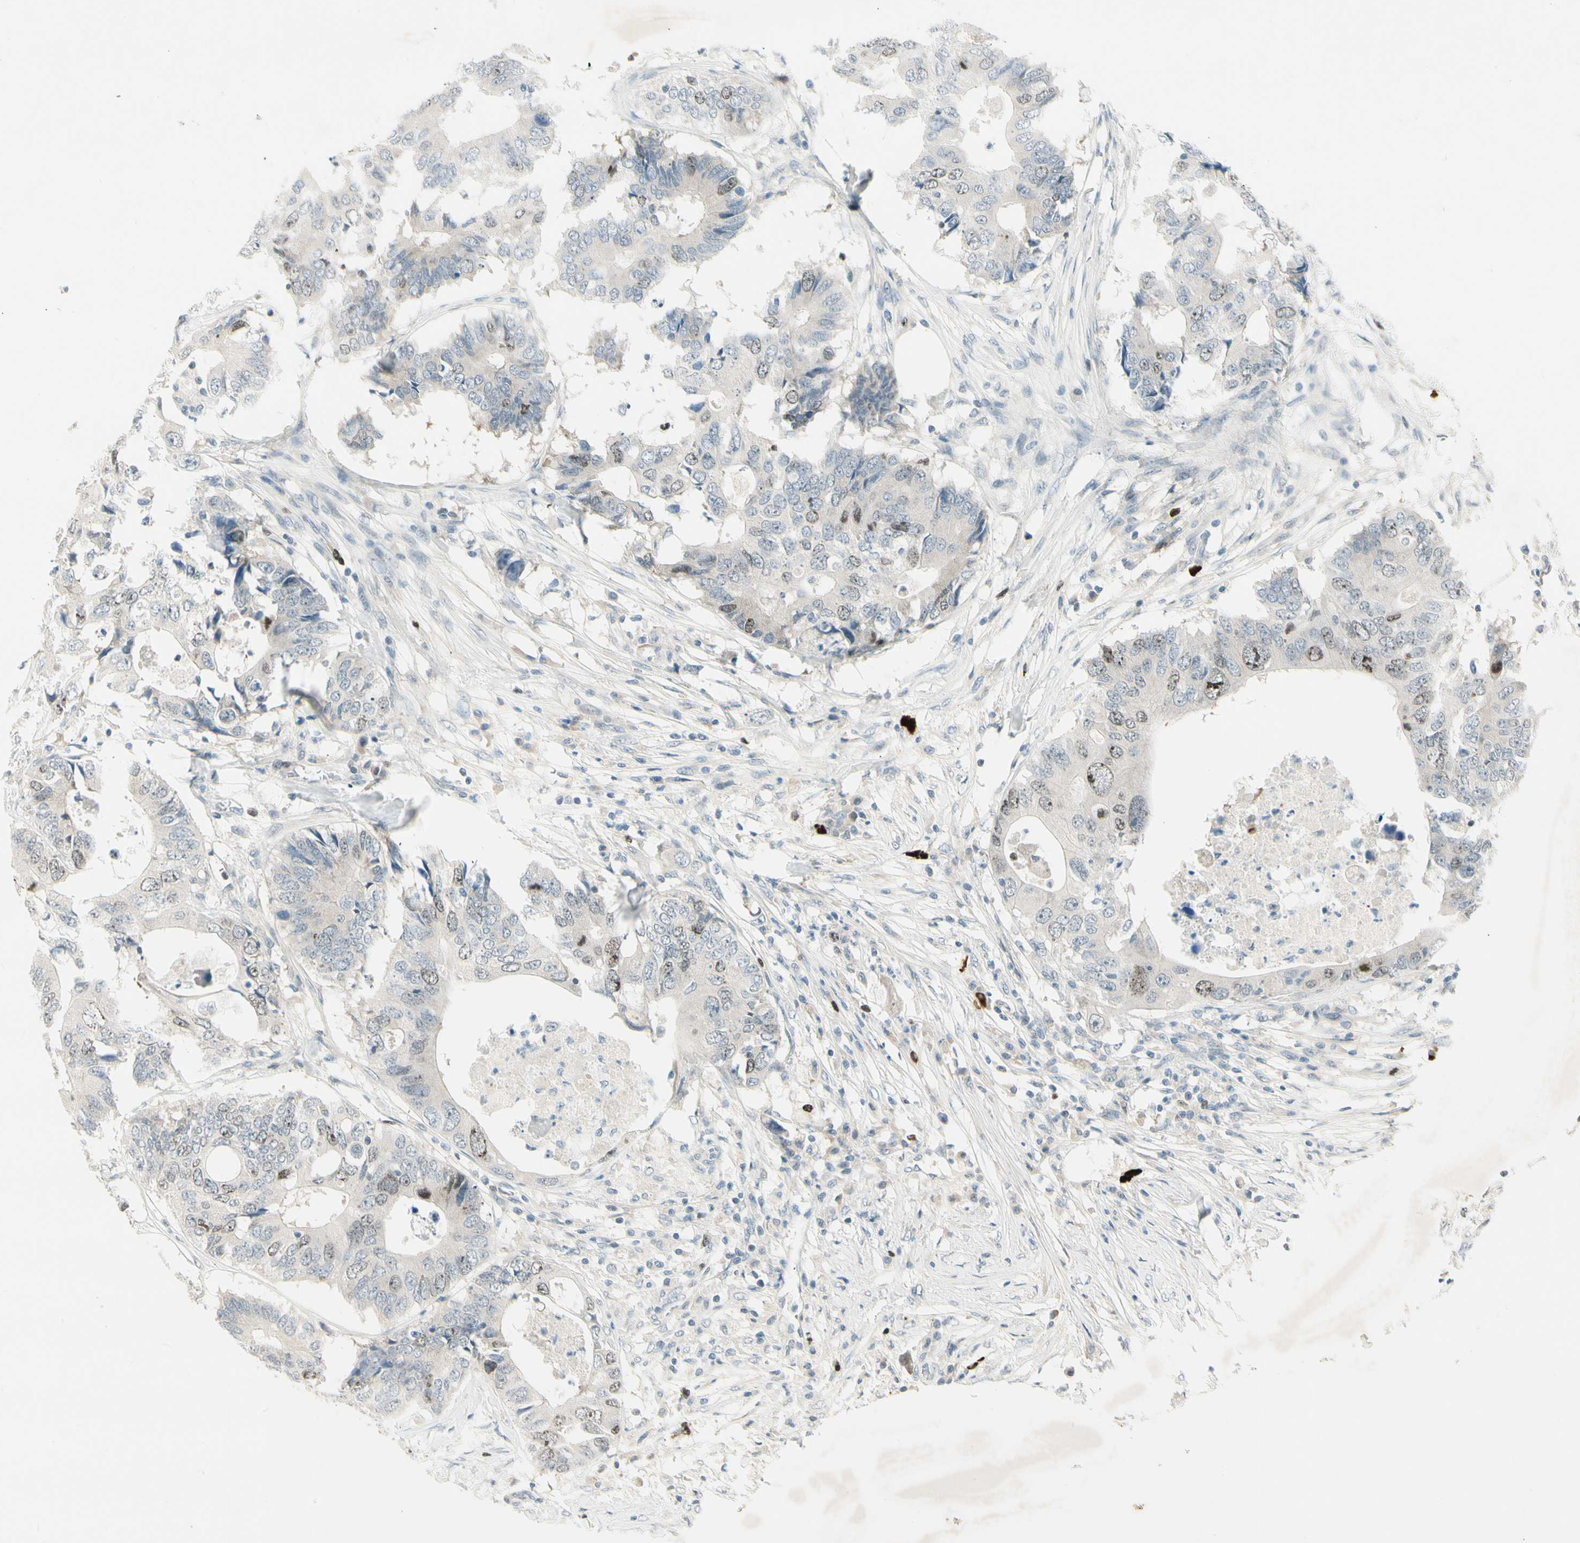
{"staining": {"intensity": "weak", "quantity": "<25%", "location": "nuclear"}, "tissue": "colorectal cancer", "cell_type": "Tumor cells", "image_type": "cancer", "snomed": [{"axis": "morphology", "description": "Adenocarcinoma, NOS"}, {"axis": "topography", "description": "Colon"}], "caption": "Protein analysis of adenocarcinoma (colorectal) displays no significant positivity in tumor cells.", "gene": "PITX1", "patient": {"sex": "male", "age": 71}}